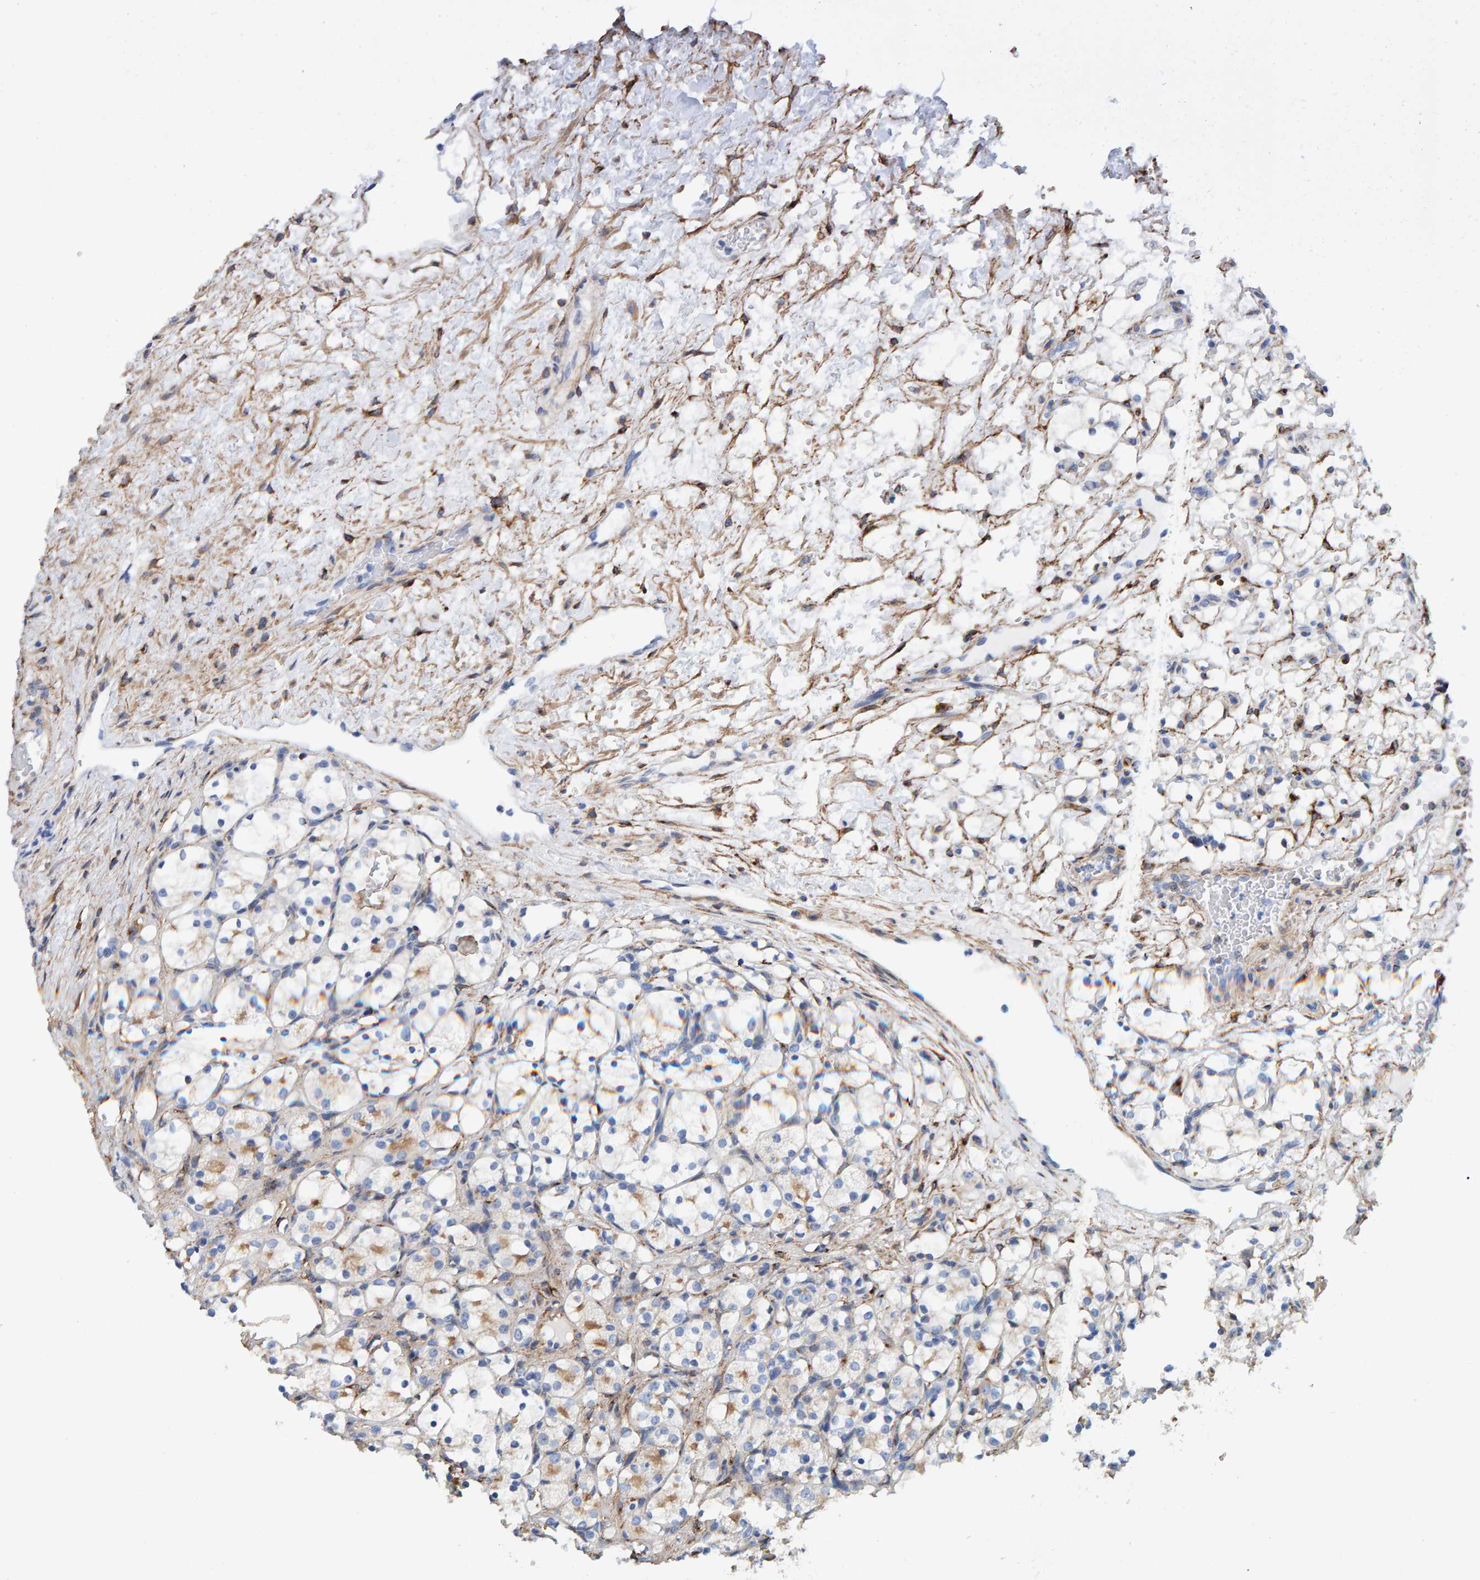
{"staining": {"intensity": "weak", "quantity": "<25%", "location": "cytoplasmic/membranous"}, "tissue": "renal cancer", "cell_type": "Tumor cells", "image_type": "cancer", "snomed": [{"axis": "morphology", "description": "Adenocarcinoma, NOS"}, {"axis": "topography", "description": "Kidney"}], "caption": "Immunohistochemistry (IHC) of human renal cancer reveals no staining in tumor cells. Brightfield microscopy of immunohistochemistry stained with DAB (3,3'-diaminobenzidine) (brown) and hematoxylin (blue), captured at high magnification.", "gene": "LRP1", "patient": {"sex": "female", "age": 69}}